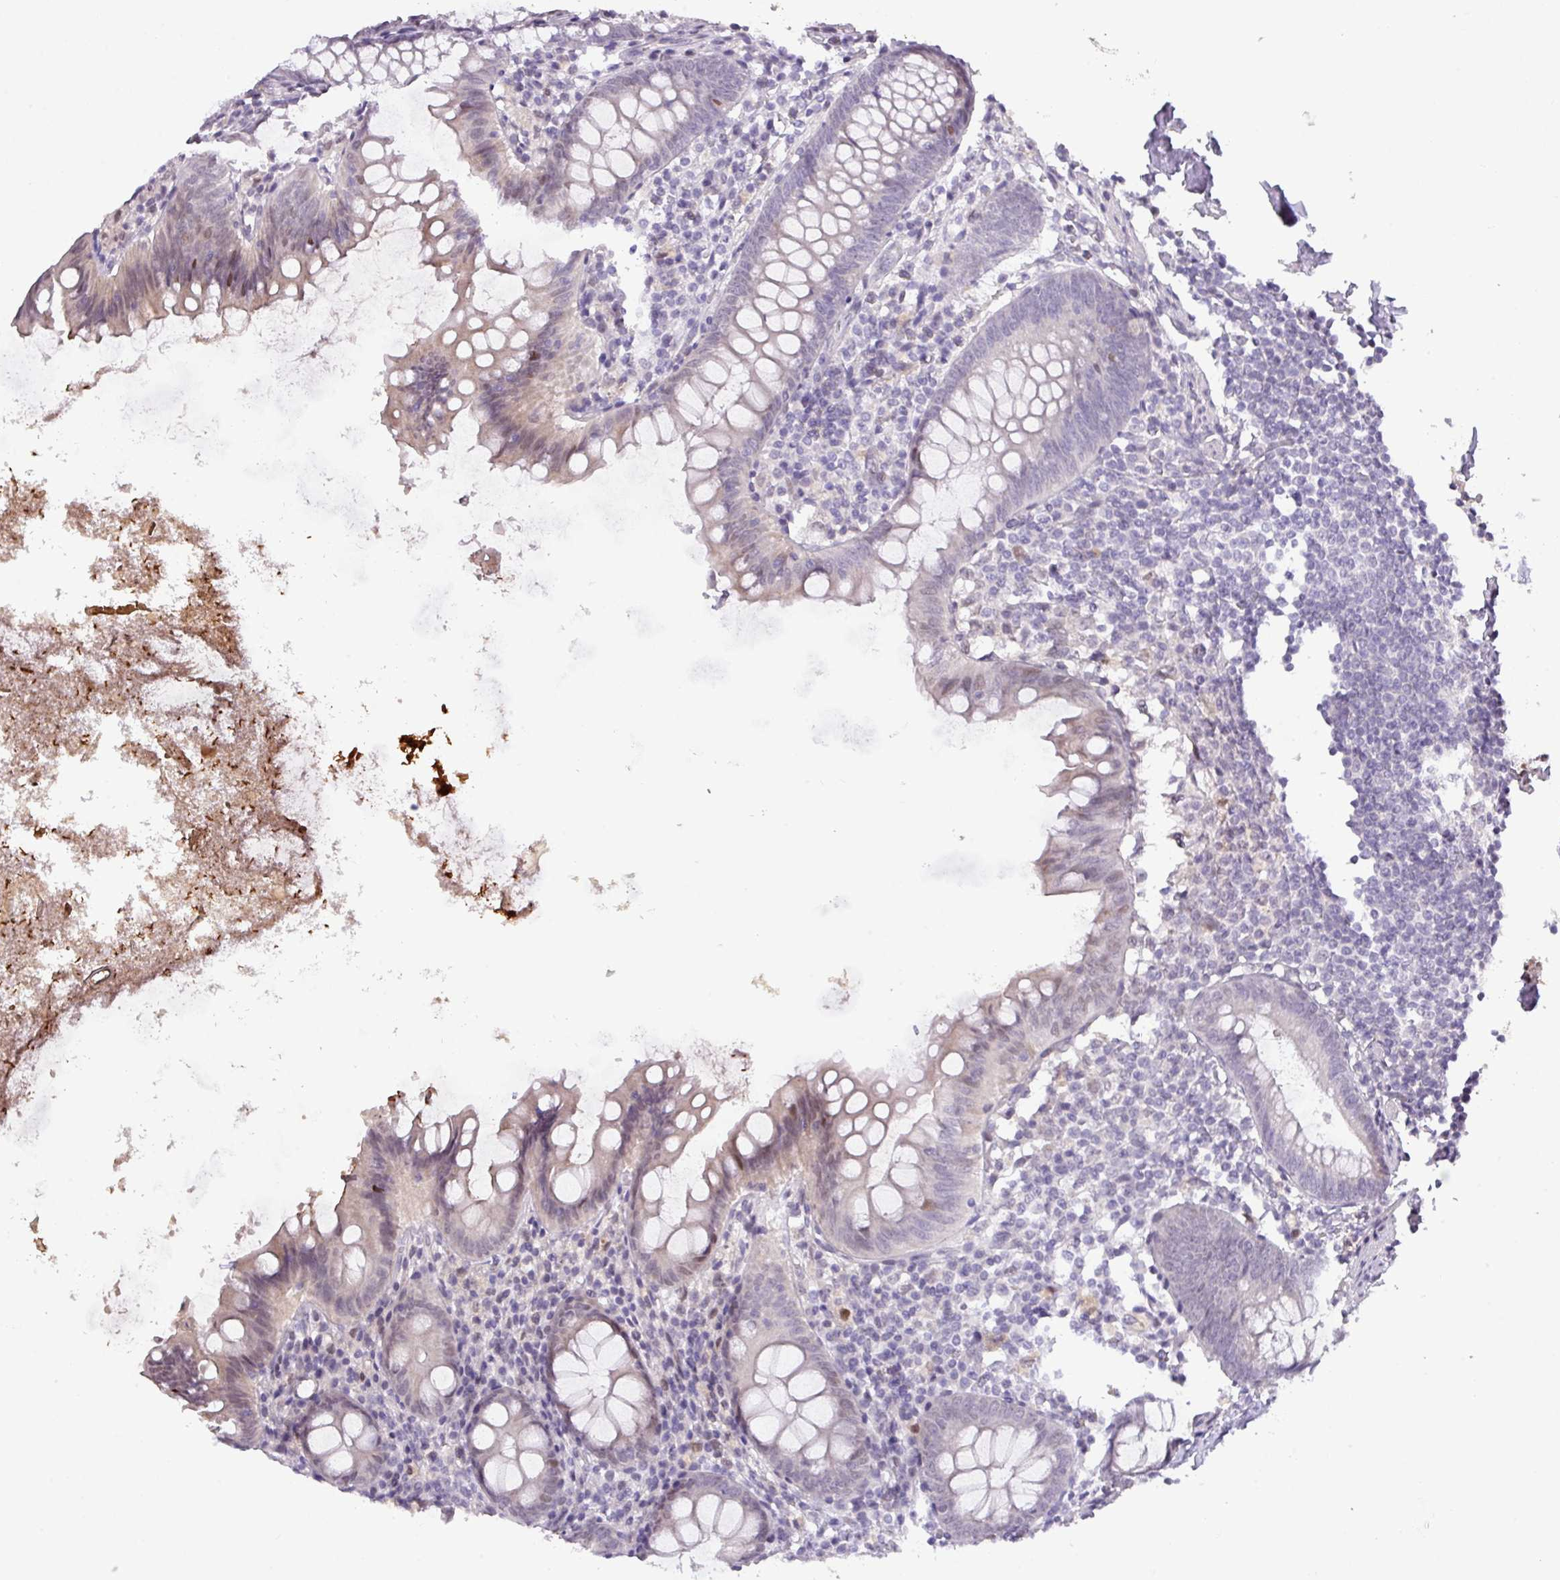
{"staining": {"intensity": "weak", "quantity": "<25%", "location": "cytoplasmic/membranous"}, "tissue": "appendix", "cell_type": "Glandular cells", "image_type": "normal", "snomed": [{"axis": "morphology", "description": "Normal tissue, NOS"}, {"axis": "topography", "description": "Appendix"}], "caption": "The immunohistochemistry (IHC) image has no significant expression in glandular cells of appendix. (Stains: DAB (3,3'-diaminobenzidine) immunohistochemistry with hematoxylin counter stain, Microscopy: brightfield microscopy at high magnification).", "gene": "ANKRD13B", "patient": {"sex": "female", "age": 51}}